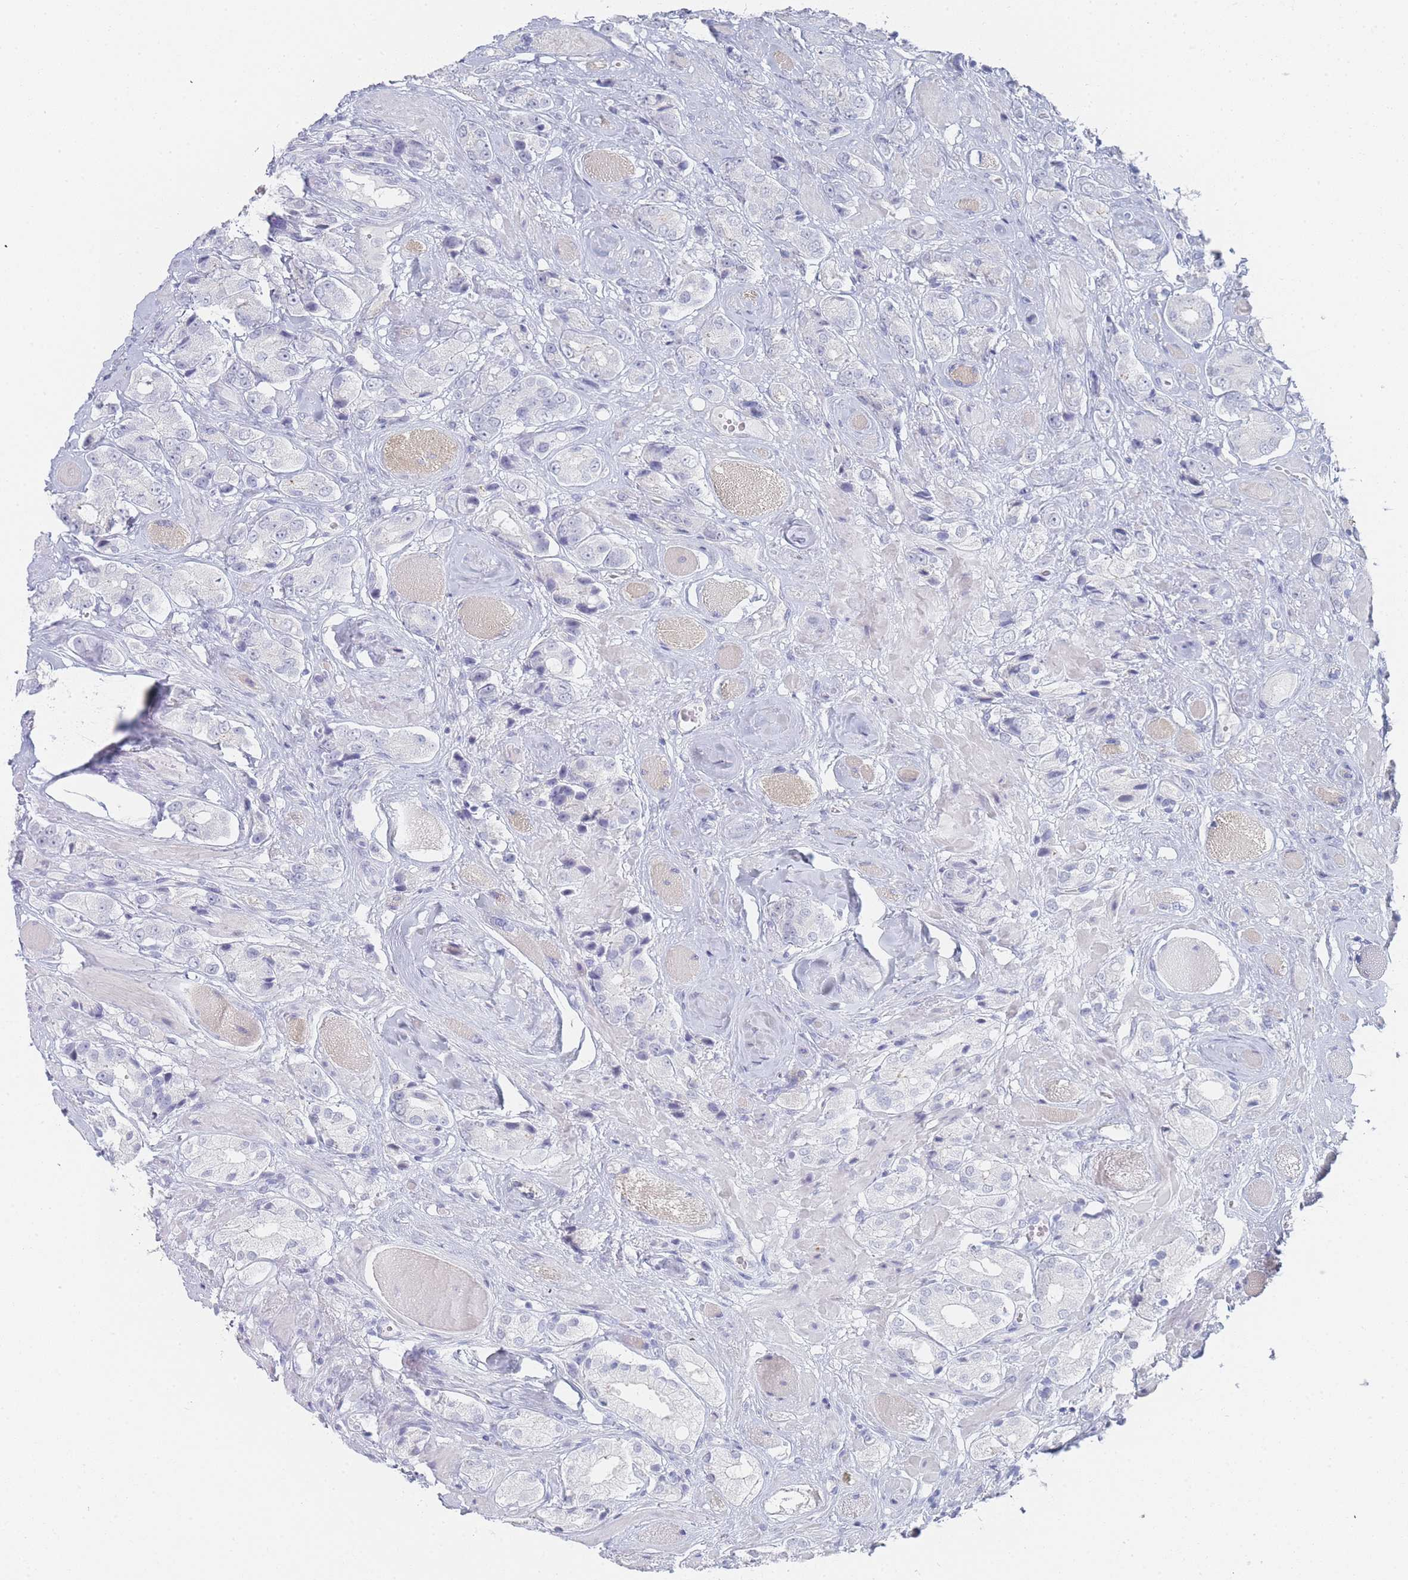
{"staining": {"intensity": "negative", "quantity": "none", "location": "none"}, "tissue": "prostate cancer", "cell_type": "Tumor cells", "image_type": "cancer", "snomed": [{"axis": "morphology", "description": "Adenocarcinoma, High grade"}, {"axis": "topography", "description": "Prostate and seminal vesicle, NOS"}], "caption": "The histopathology image displays no staining of tumor cells in high-grade adenocarcinoma (prostate).", "gene": "IMPG1", "patient": {"sex": "male", "age": 64}}